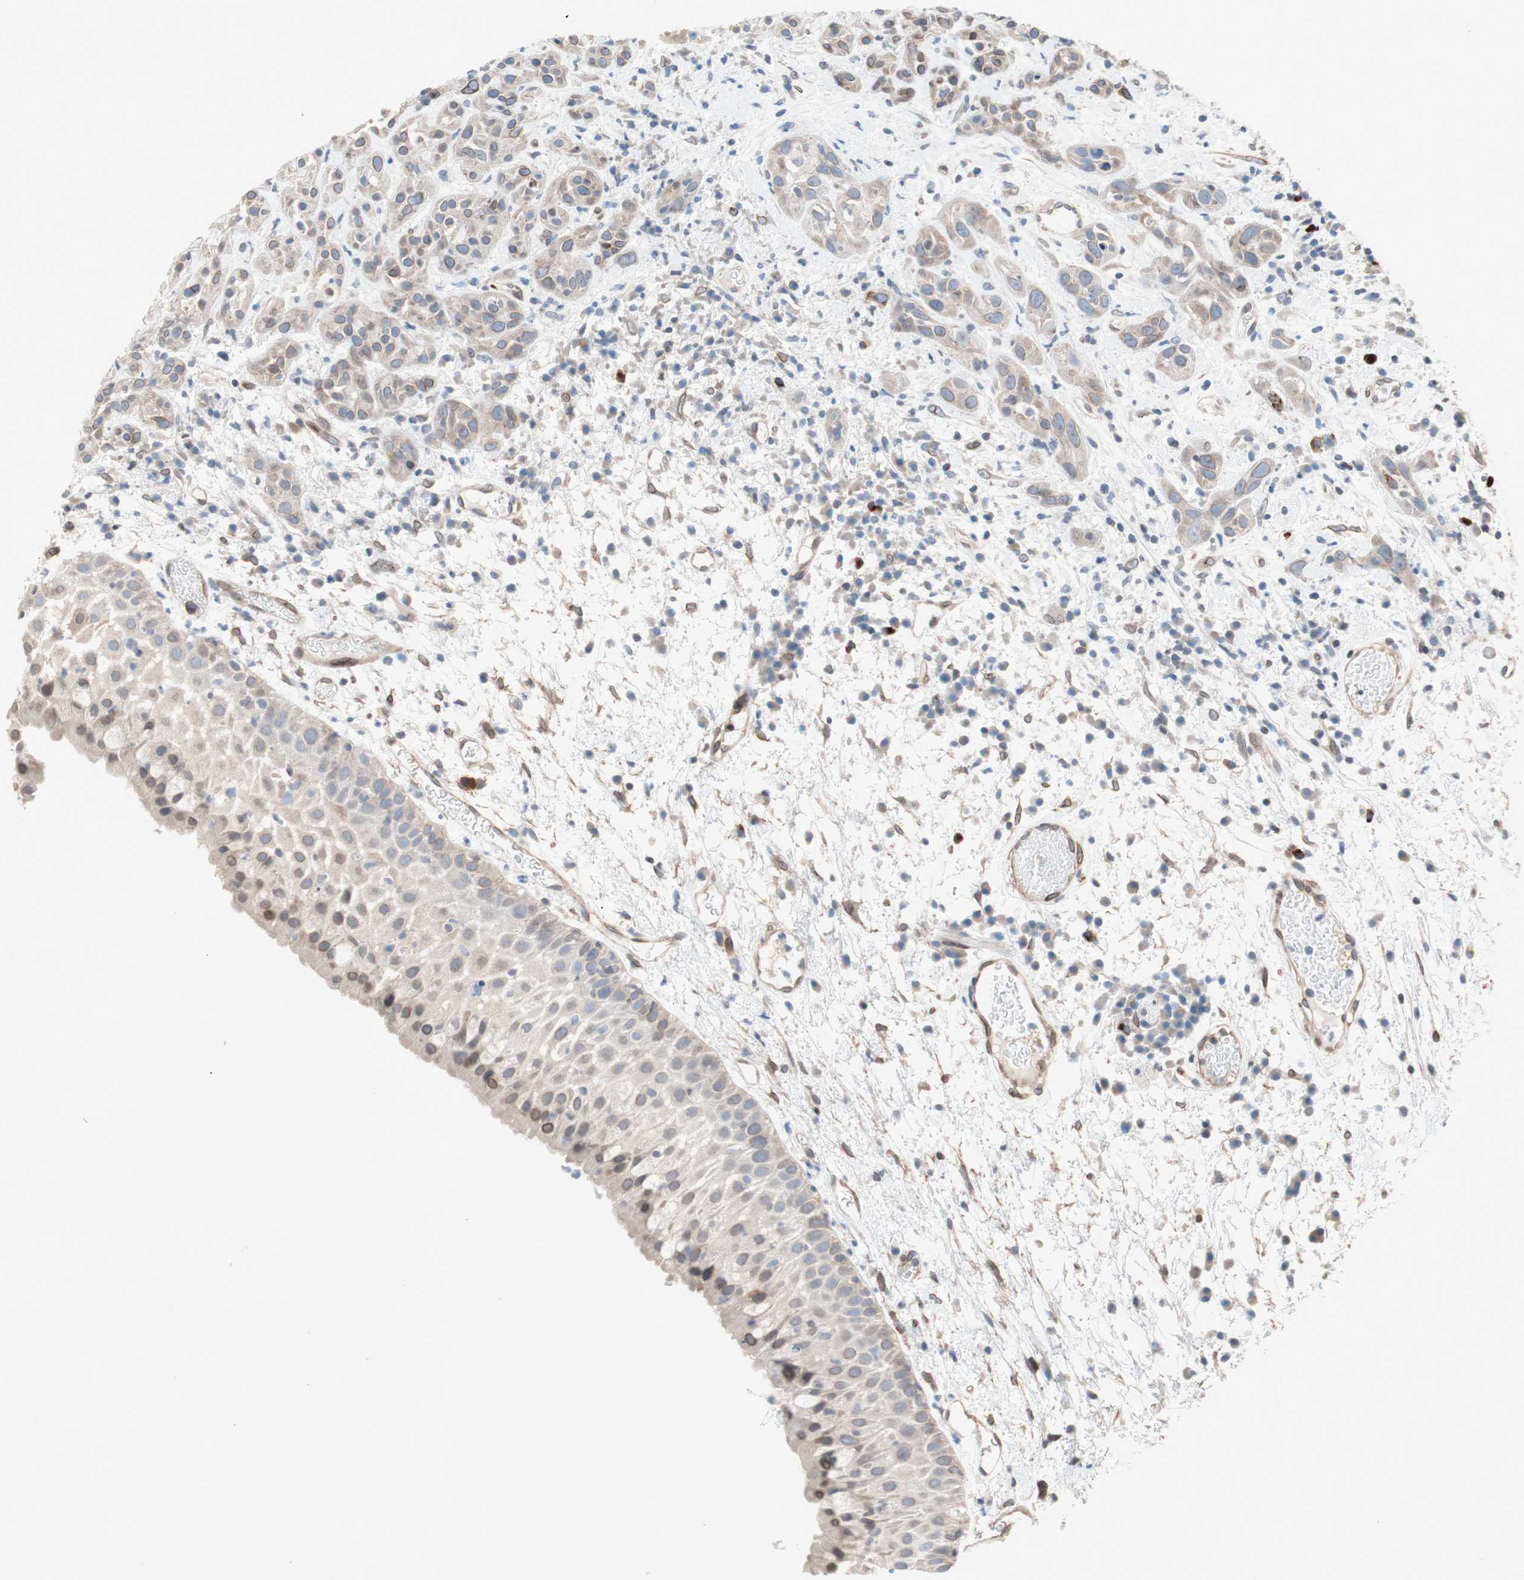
{"staining": {"intensity": "weak", "quantity": "25%-75%", "location": "cytoplasmic/membranous,nuclear"}, "tissue": "head and neck cancer", "cell_type": "Tumor cells", "image_type": "cancer", "snomed": [{"axis": "morphology", "description": "Squamous cell carcinoma, NOS"}, {"axis": "topography", "description": "Head-Neck"}], "caption": "The photomicrograph displays staining of squamous cell carcinoma (head and neck), revealing weak cytoplasmic/membranous and nuclear protein expression (brown color) within tumor cells.", "gene": "ARNT2", "patient": {"sex": "male", "age": 62}}